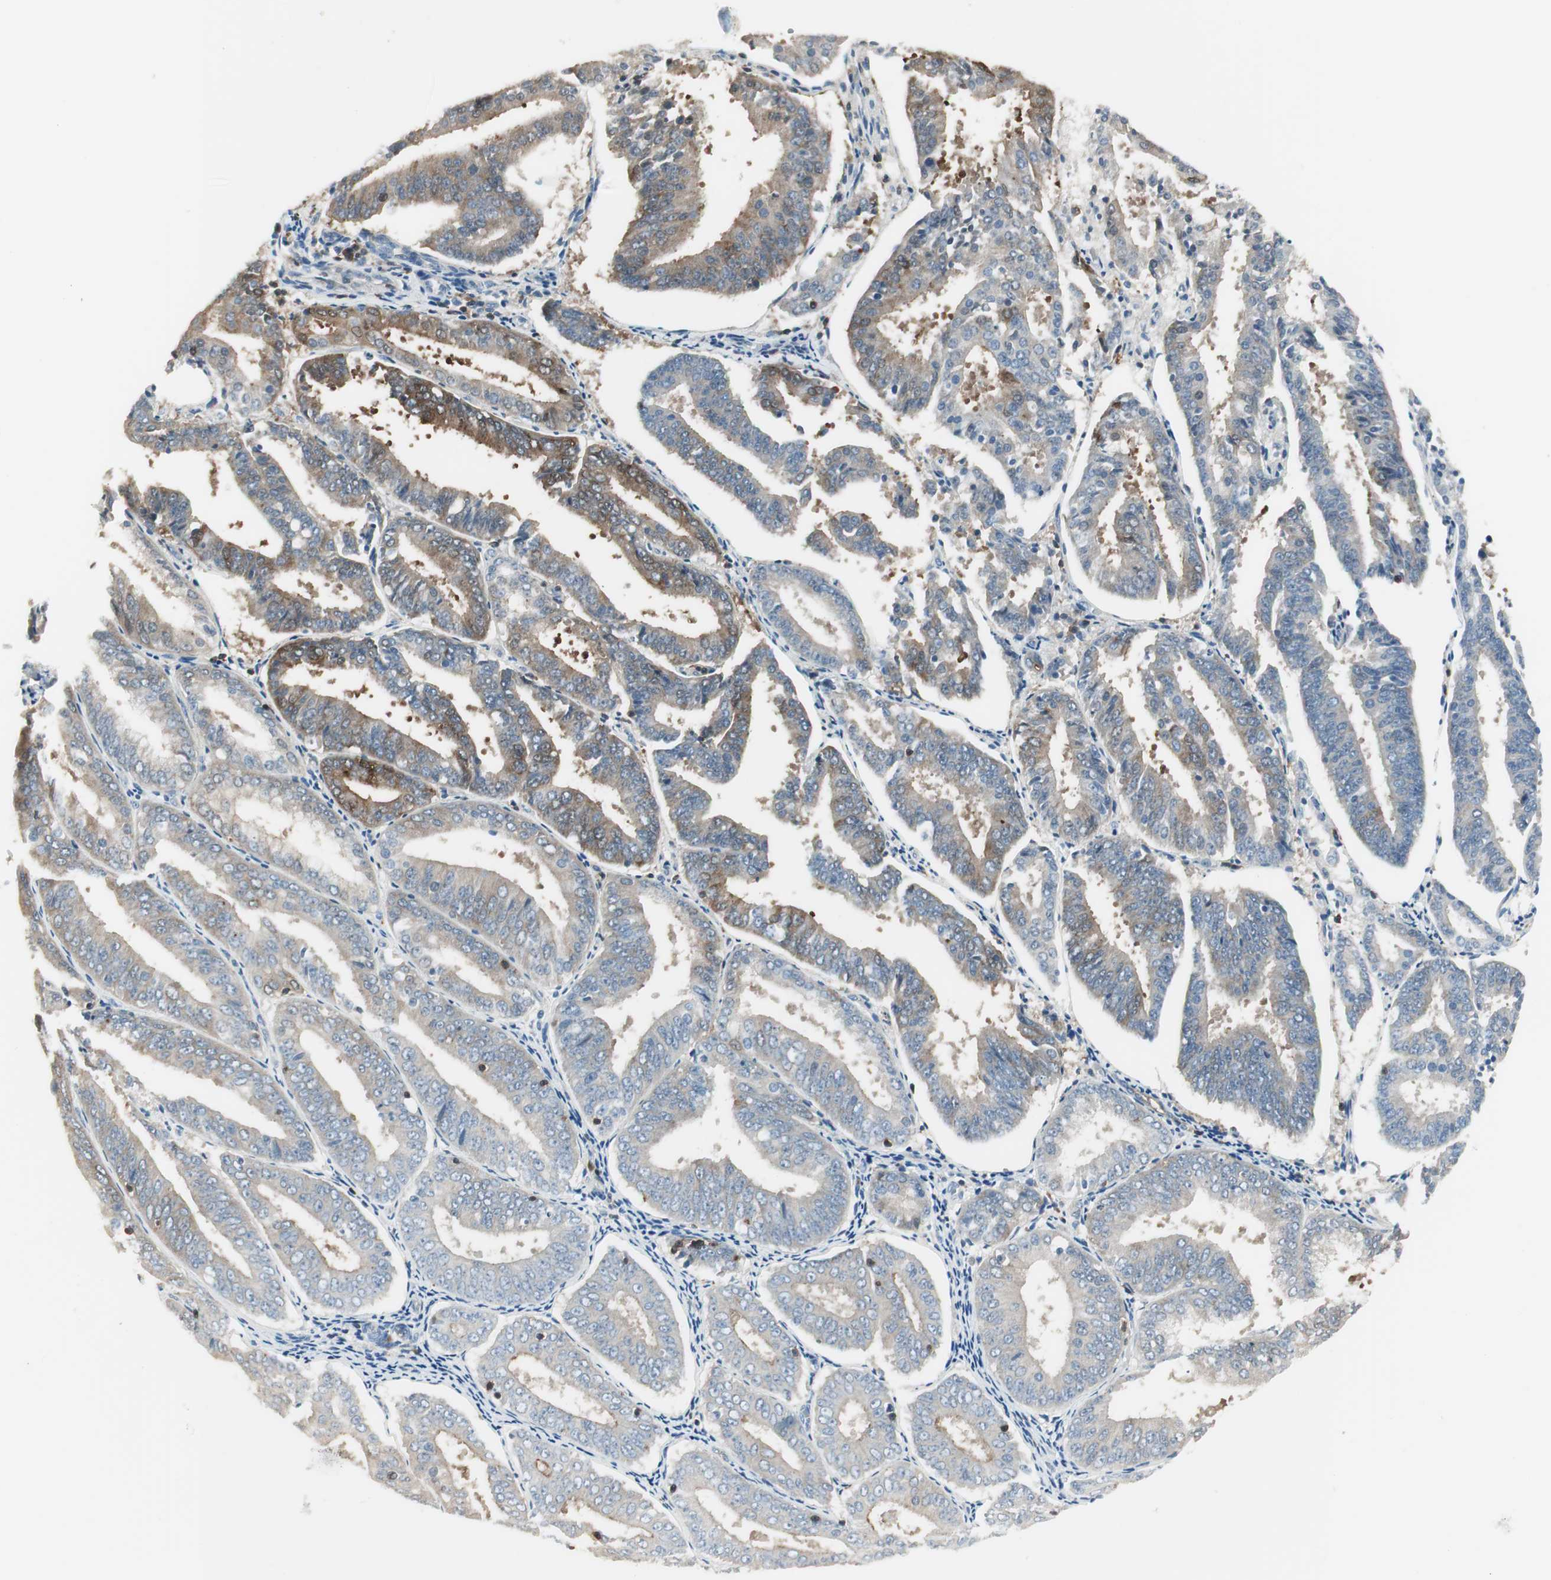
{"staining": {"intensity": "moderate", "quantity": "25%-75%", "location": "cytoplasmic/membranous"}, "tissue": "endometrial cancer", "cell_type": "Tumor cells", "image_type": "cancer", "snomed": [{"axis": "morphology", "description": "Adenocarcinoma, NOS"}, {"axis": "topography", "description": "Endometrium"}], "caption": "This histopathology image shows immunohistochemistry staining of endometrial cancer (adenocarcinoma), with medium moderate cytoplasmic/membranous staining in about 25%-75% of tumor cells.", "gene": "SLC9A3R1", "patient": {"sex": "female", "age": 63}}